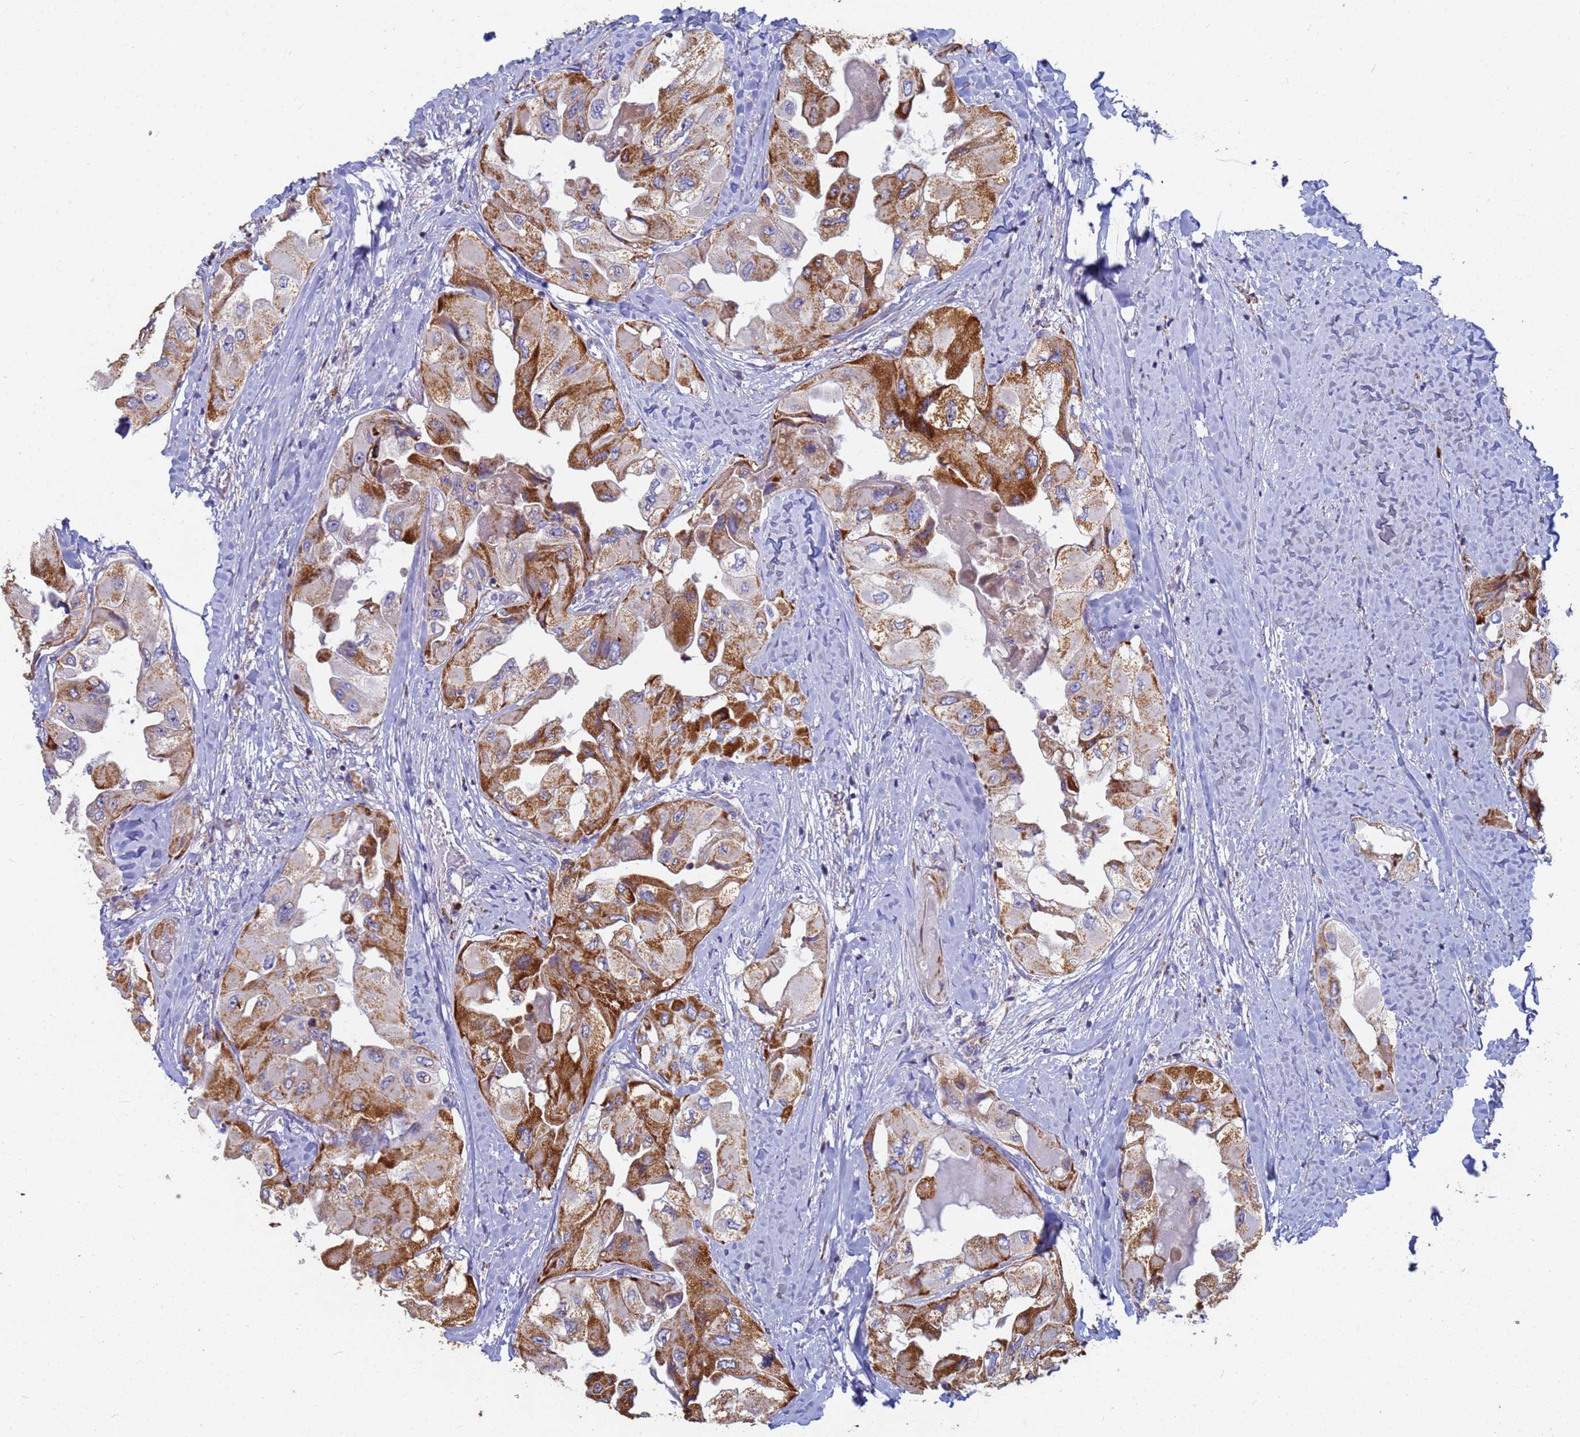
{"staining": {"intensity": "strong", "quantity": ">75%", "location": "cytoplasmic/membranous"}, "tissue": "thyroid cancer", "cell_type": "Tumor cells", "image_type": "cancer", "snomed": [{"axis": "morphology", "description": "Normal tissue, NOS"}, {"axis": "morphology", "description": "Papillary adenocarcinoma, NOS"}, {"axis": "topography", "description": "Thyroid gland"}], "caption": "Immunohistochemical staining of thyroid cancer exhibits strong cytoplasmic/membranous protein expression in approximately >75% of tumor cells. (IHC, brightfield microscopy, high magnification).", "gene": "UQCRH", "patient": {"sex": "female", "age": 59}}